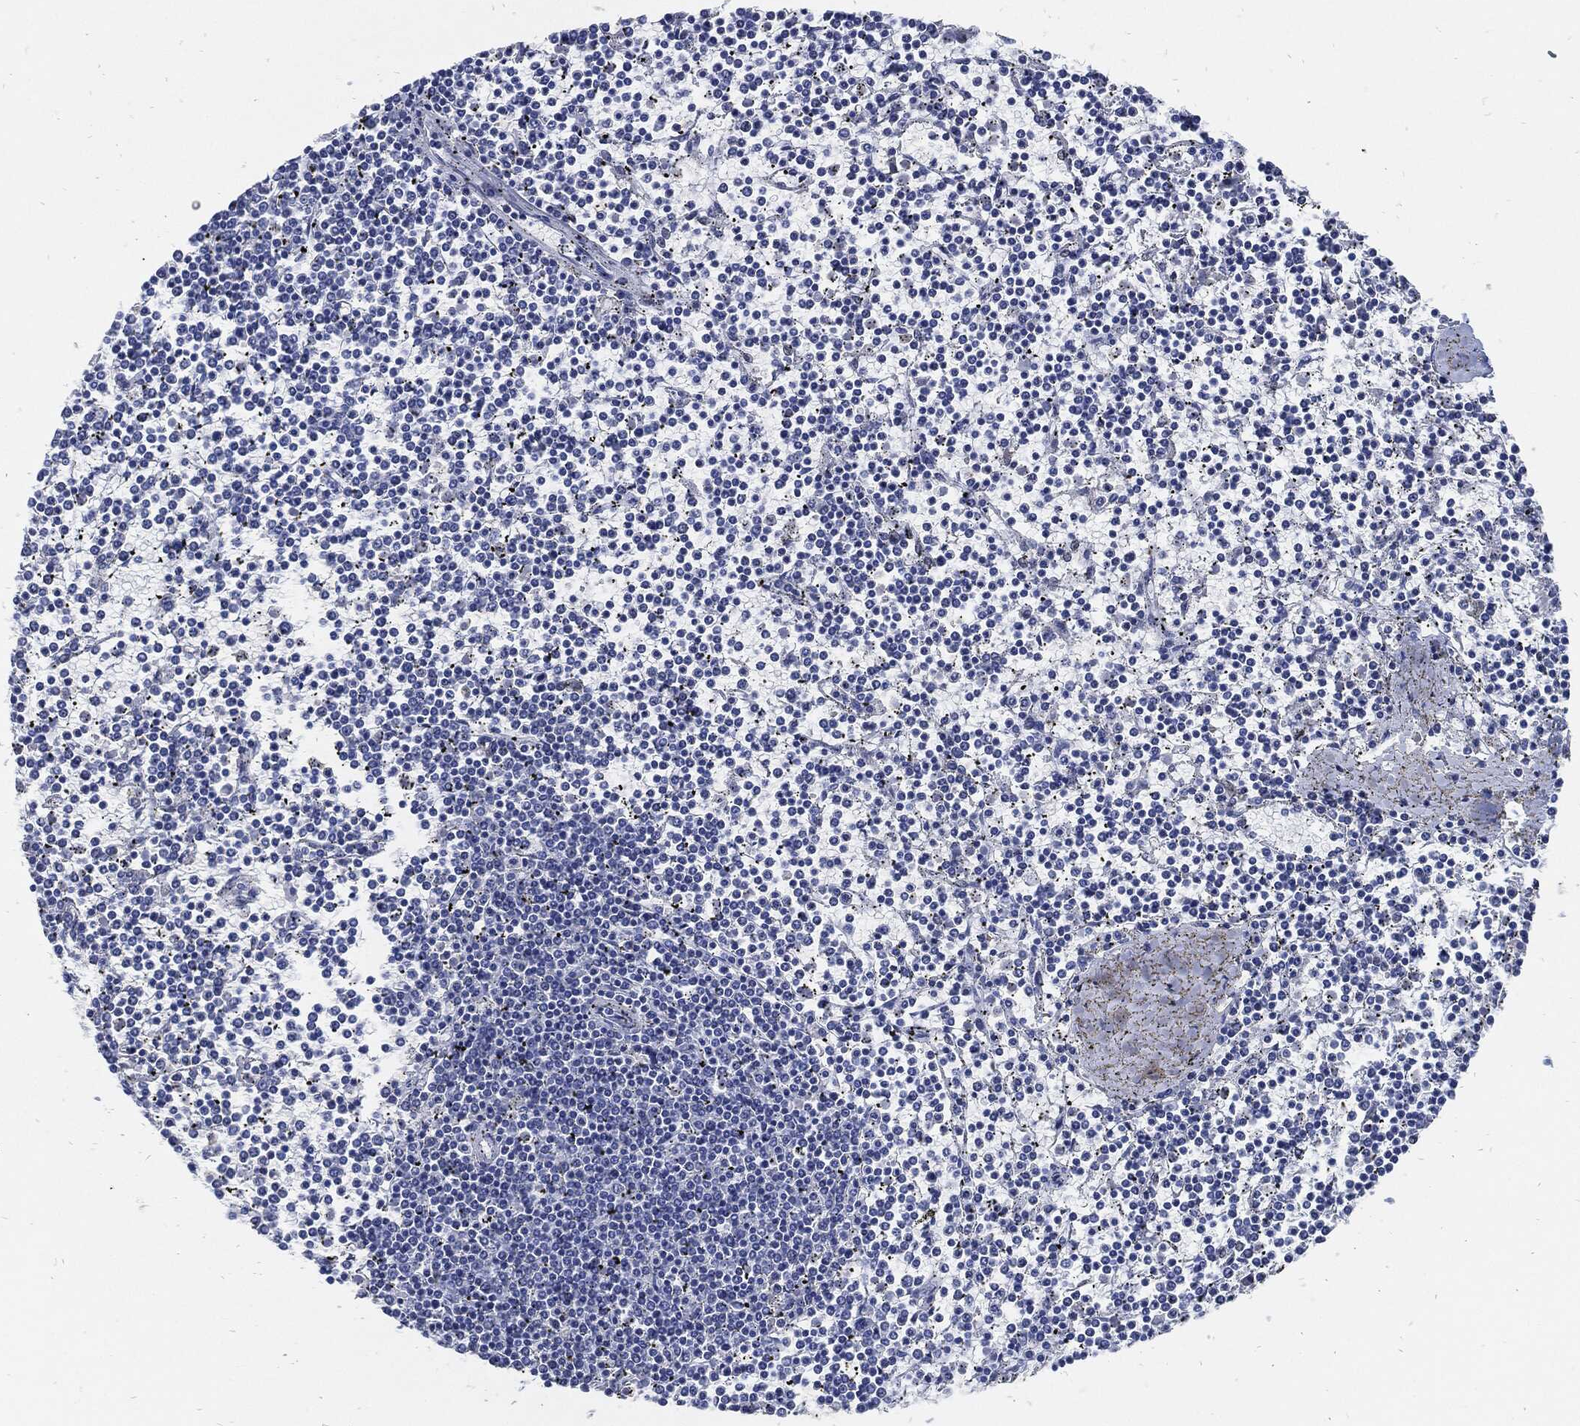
{"staining": {"intensity": "negative", "quantity": "none", "location": "none"}, "tissue": "lymphoma", "cell_type": "Tumor cells", "image_type": "cancer", "snomed": [{"axis": "morphology", "description": "Malignant lymphoma, non-Hodgkin's type, Low grade"}, {"axis": "topography", "description": "Spleen"}], "caption": "Immunohistochemical staining of human lymphoma displays no significant staining in tumor cells.", "gene": "FABP4", "patient": {"sex": "female", "age": 19}}